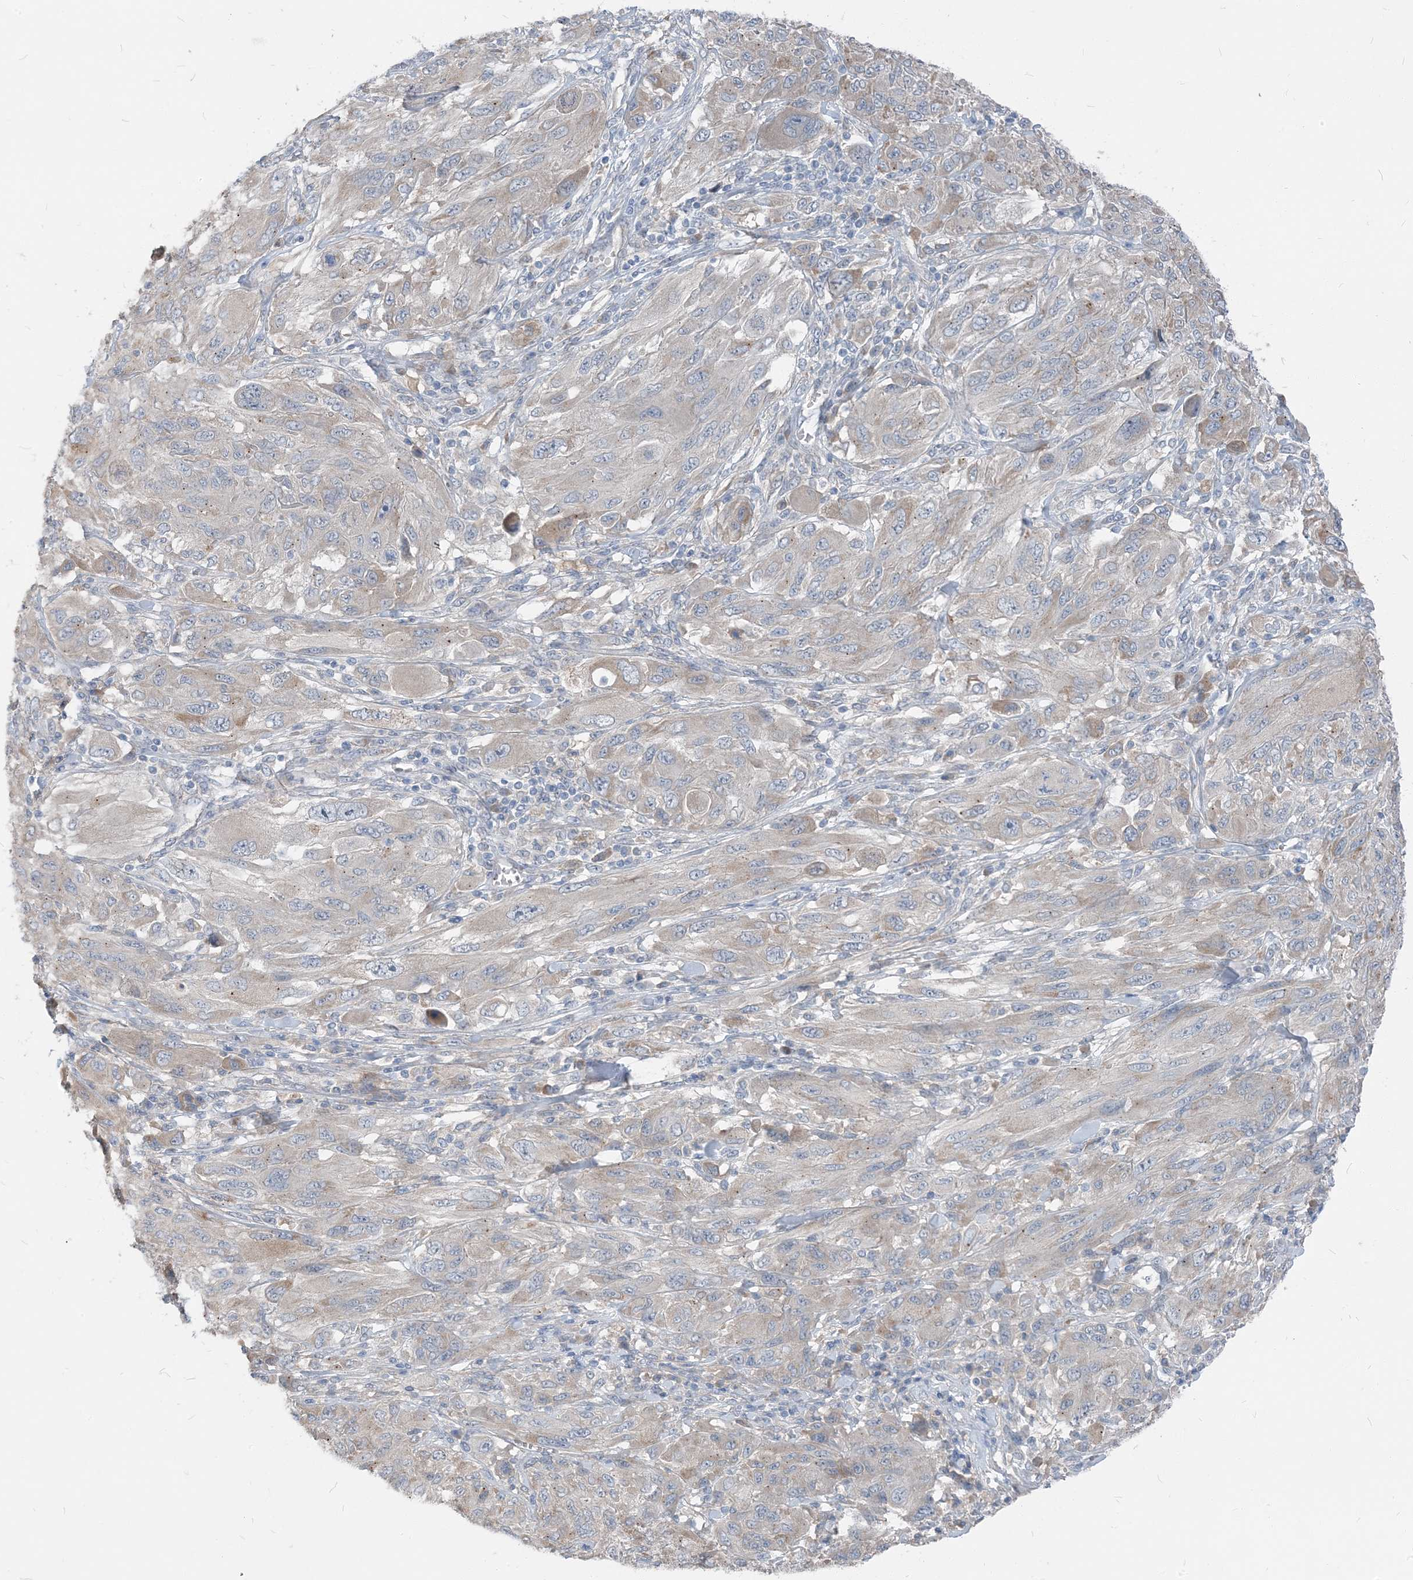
{"staining": {"intensity": "negative", "quantity": "none", "location": "none"}, "tissue": "melanoma", "cell_type": "Tumor cells", "image_type": "cancer", "snomed": [{"axis": "morphology", "description": "Malignant melanoma, NOS"}, {"axis": "topography", "description": "Skin"}], "caption": "The image displays no significant positivity in tumor cells of malignant melanoma. The staining is performed using DAB brown chromogen with nuclei counter-stained in using hematoxylin.", "gene": "NCOA7", "patient": {"sex": "female", "age": 91}}